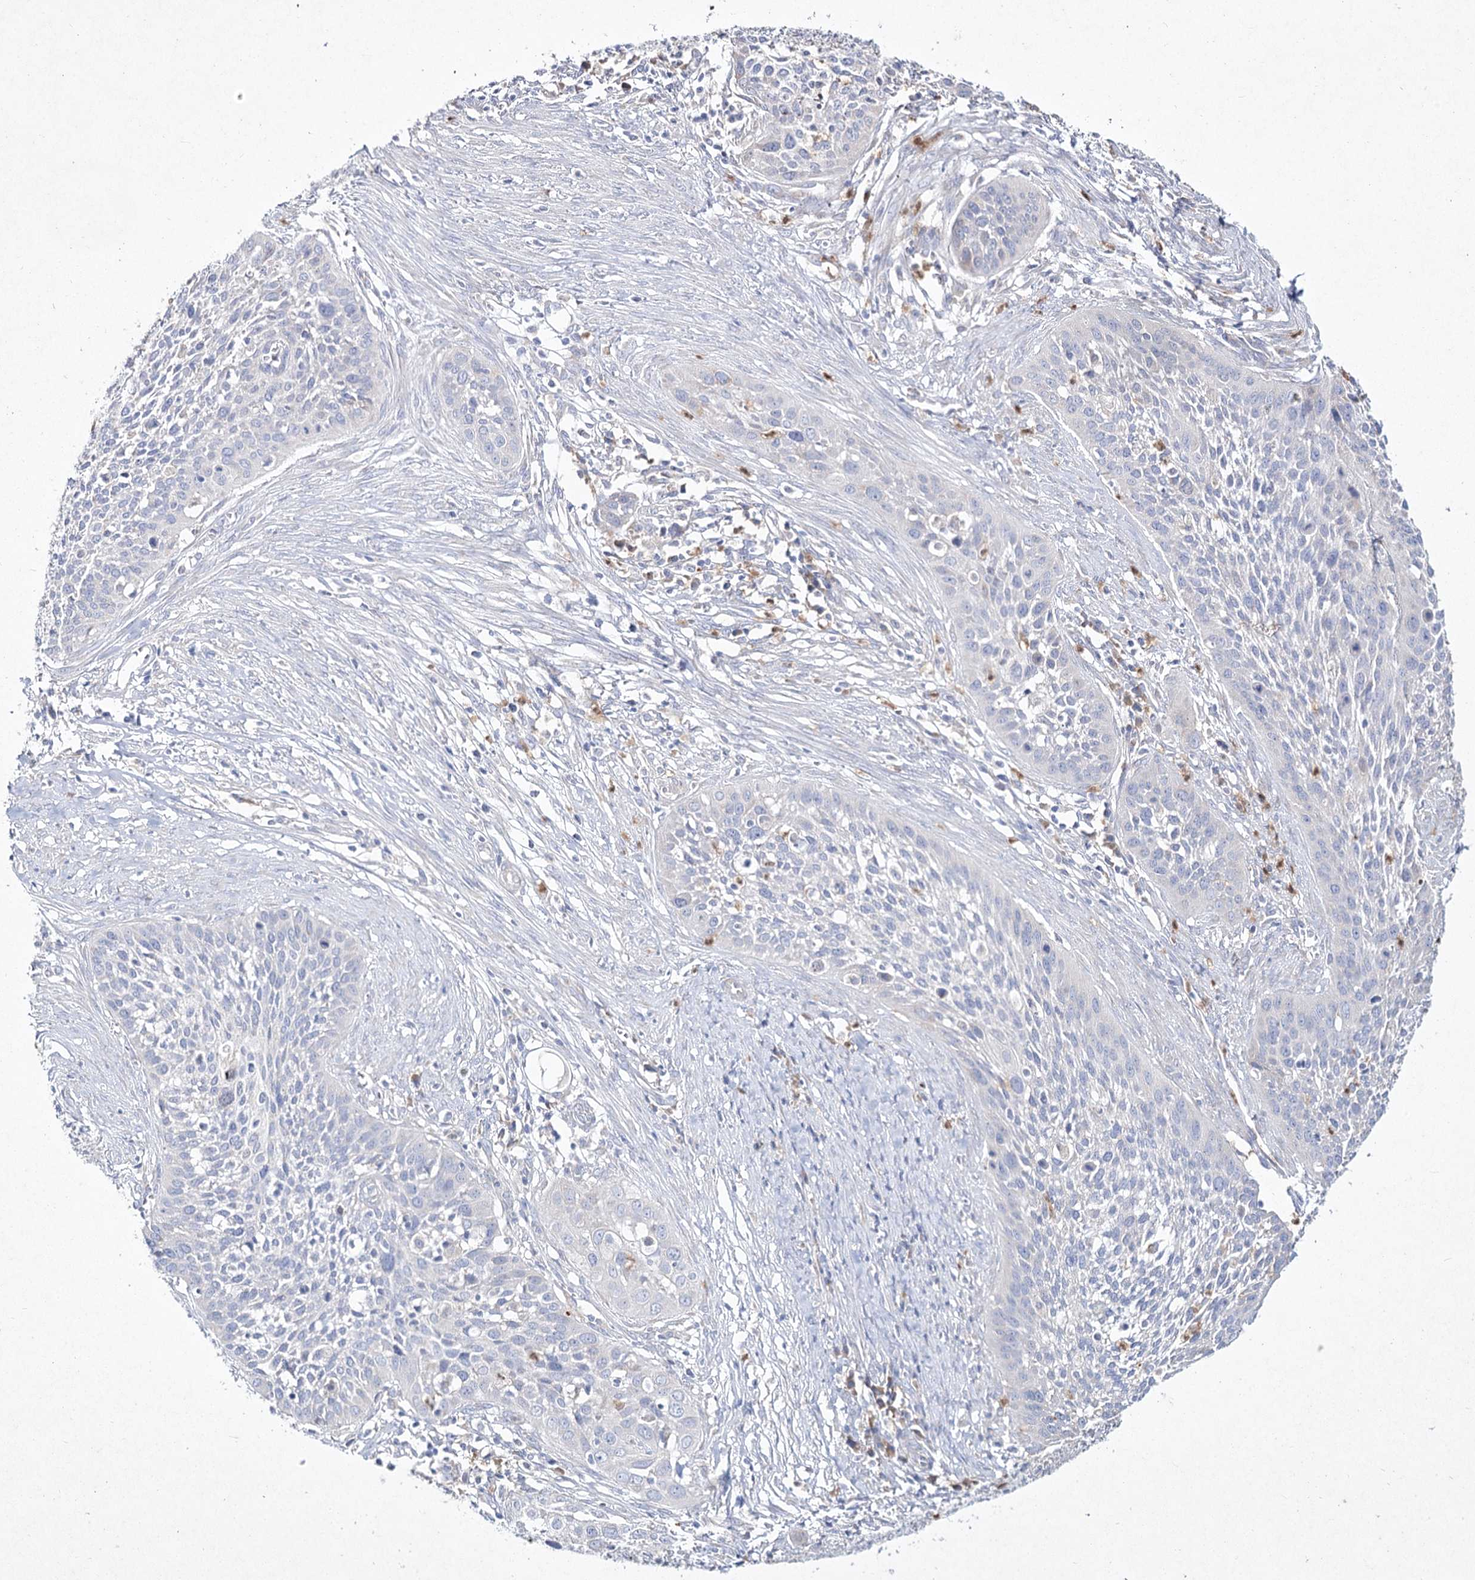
{"staining": {"intensity": "negative", "quantity": "none", "location": "none"}, "tissue": "cervical cancer", "cell_type": "Tumor cells", "image_type": "cancer", "snomed": [{"axis": "morphology", "description": "Squamous cell carcinoma, NOS"}, {"axis": "topography", "description": "Cervix"}], "caption": "An immunohistochemistry (IHC) photomicrograph of cervical squamous cell carcinoma is shown. There is no staining in tumor cells of cervical squamous cell carcinoma.", "gene": "NIPAL4", "patient": {"sex": "female", "age": 34}}